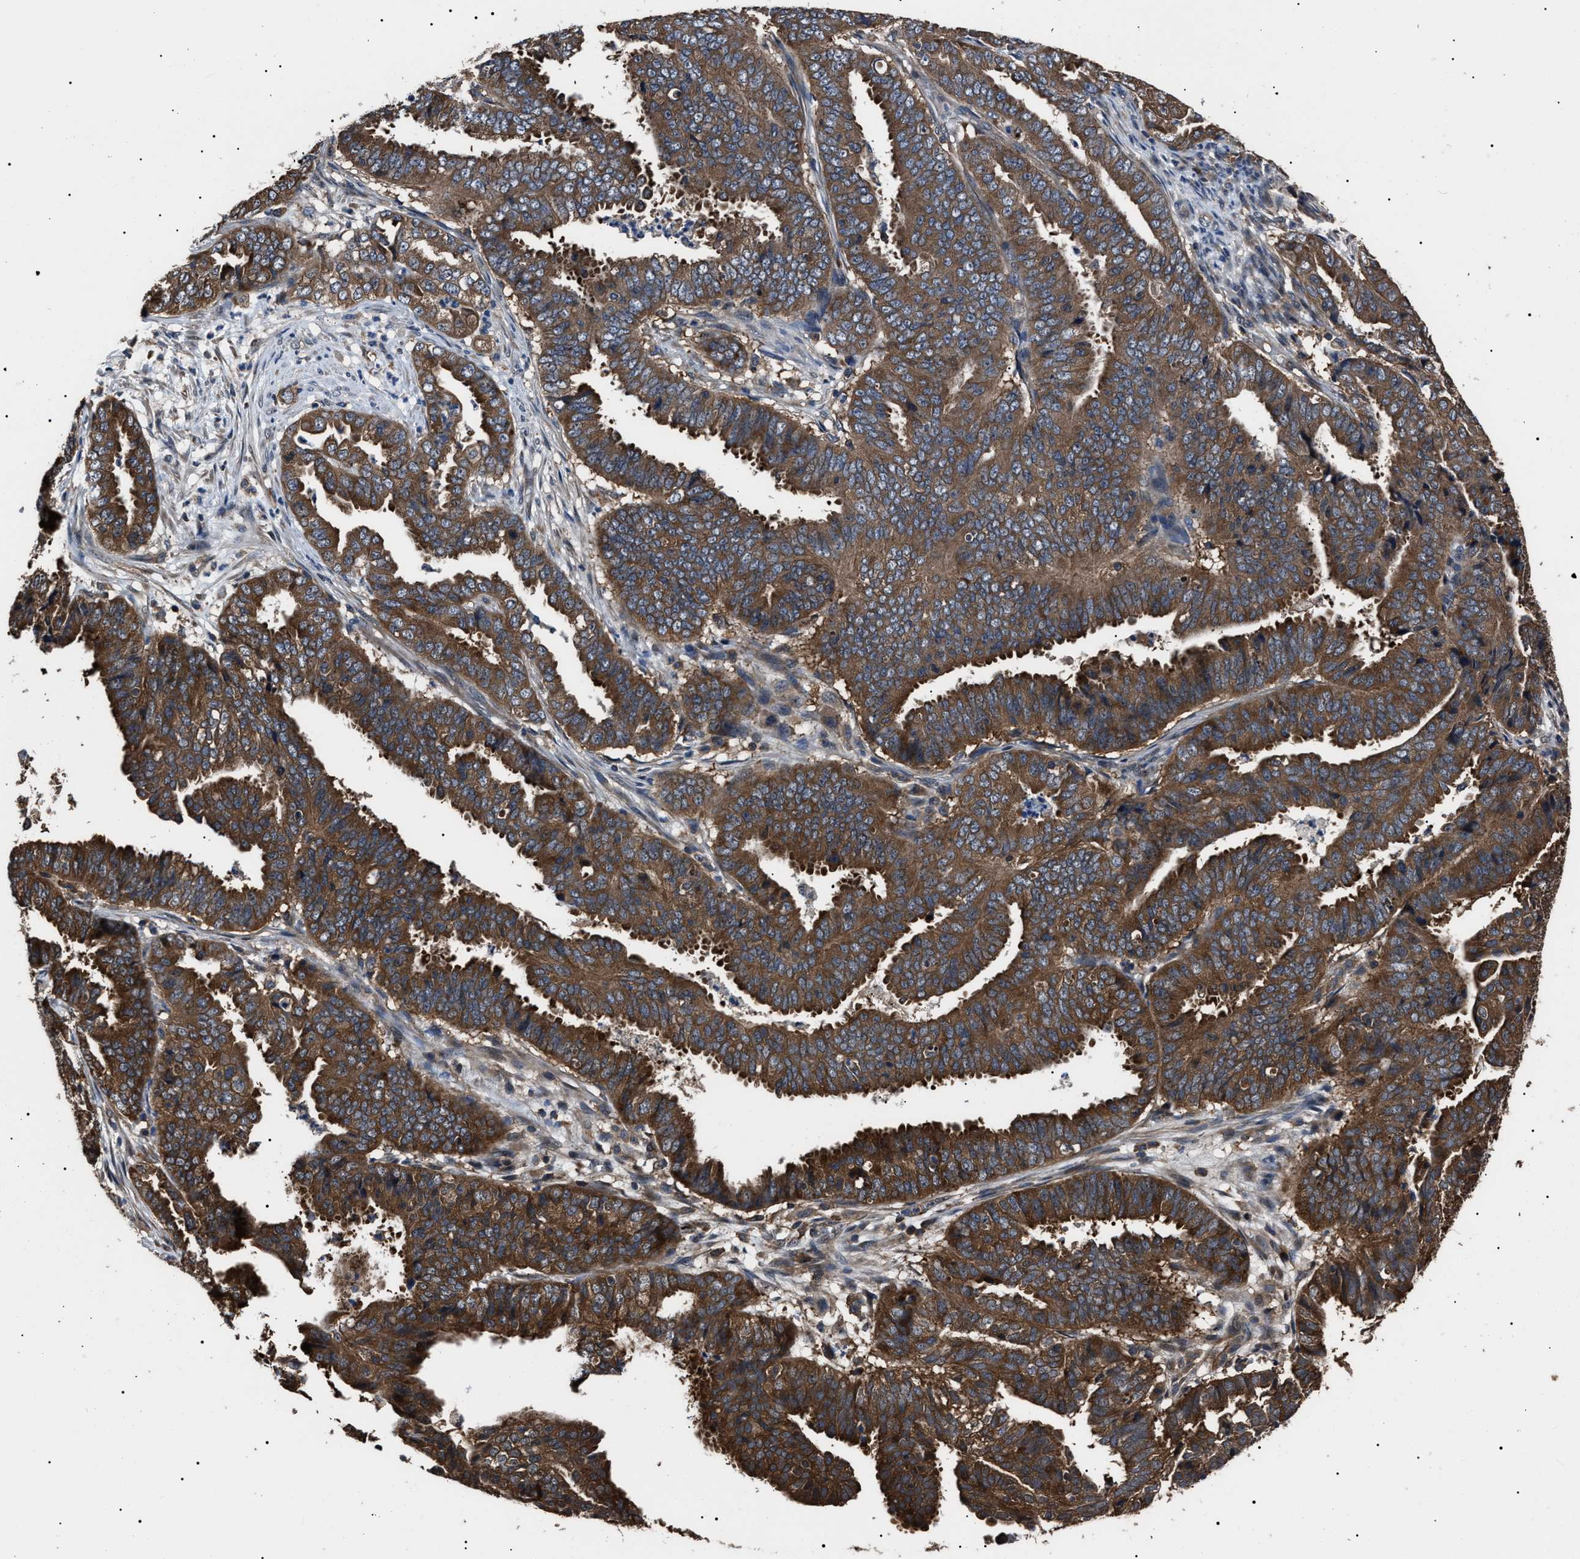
{"staining": {"intensity": "strong", "quantity": ">75%", "location": "cytoplasmic/membranous"}, "tissue": "endometrial cancer", "cell_type": "Tumor cells", "image_type": "cancer", "snomed": [{"axis": "morphology", "description": "Adenocarcinoma, NOS"}, {"axis": "topography", "description": "Endometrium"}], "caption": "Protein expression analysis of human endometrial cancer reveals strong cytoplasmic/membranous staining in about >75% of tumor cells. The staining was performed using DAB, with brown indicating positive protein expression. Nuclei are stained blue with hematoxylin.", "gene": "CCT8", "patient": {"sex": "female", "age": 51}}